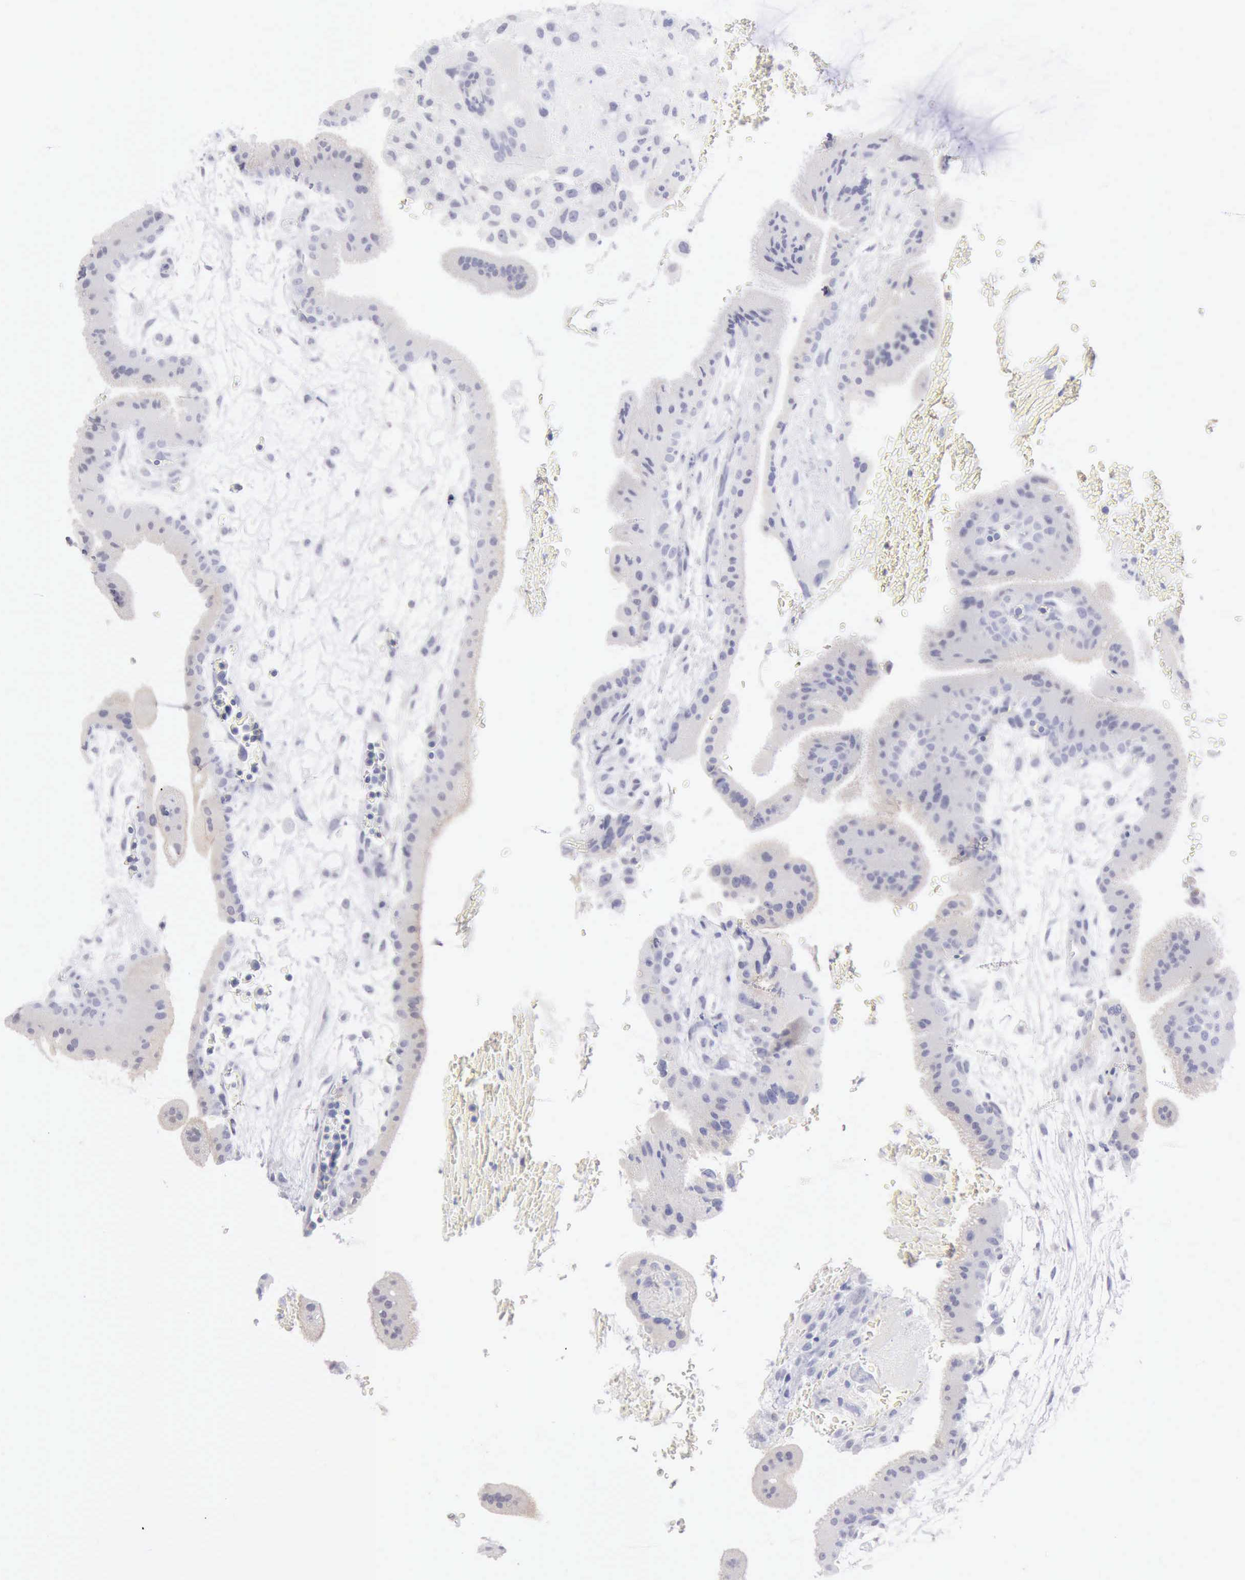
{"staining": {"intensity": "negative", "quantity": "none", "location": "none"}, "tissue": "placenta", "cell_type": "Decidual cells", "image_type": "normal", "snomed": [{"axis": "morphology", "description": "Normal tissue, NOS"}, {"axis": "topography", "description": "Placenta"}], "caption": "IHC of normal human placenta shows no positivity in decidual cells.", "gene": "ANGEL1", "patient": {"sex": "female", "age": 35}}